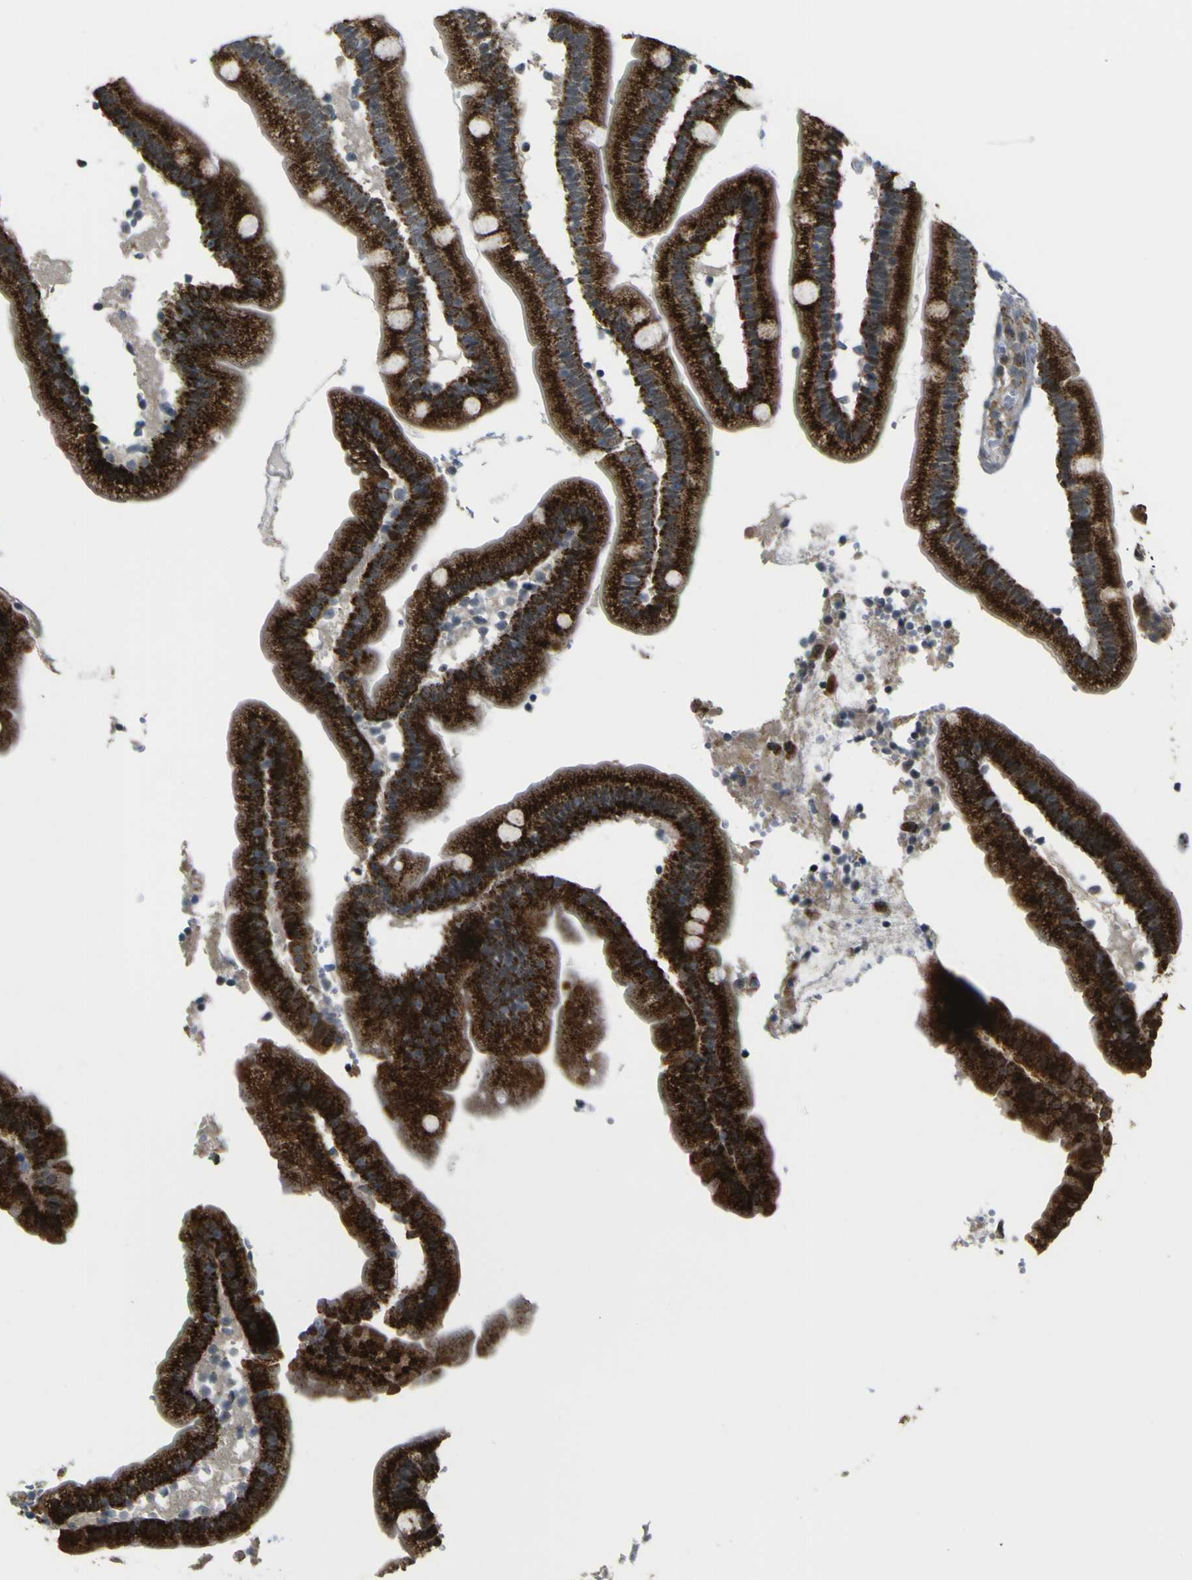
{"staining": {"intensity": "strong", "quantity": ">75%", "location": "cytoplasmic/membranous"}, "tissue": "duodenum", "cell_type": "Glandular cells", "image_type": "normal", "snomed": [{"axis": "morphology", "description": "Normal tissue, NOS"}, {"axis": "topography", "description": "Duodenum"}], "caption": "Protein analysis of normal duodenum displays strong cytoplasmic/membranous expression in about >75% of glandular cells. (DAB (3,3'-diaminobenzidine) = brown stain, brightfield microscopy at high magnification).", "gene": "ACBD5", "patient": {"sex": "male", "age": 66}}